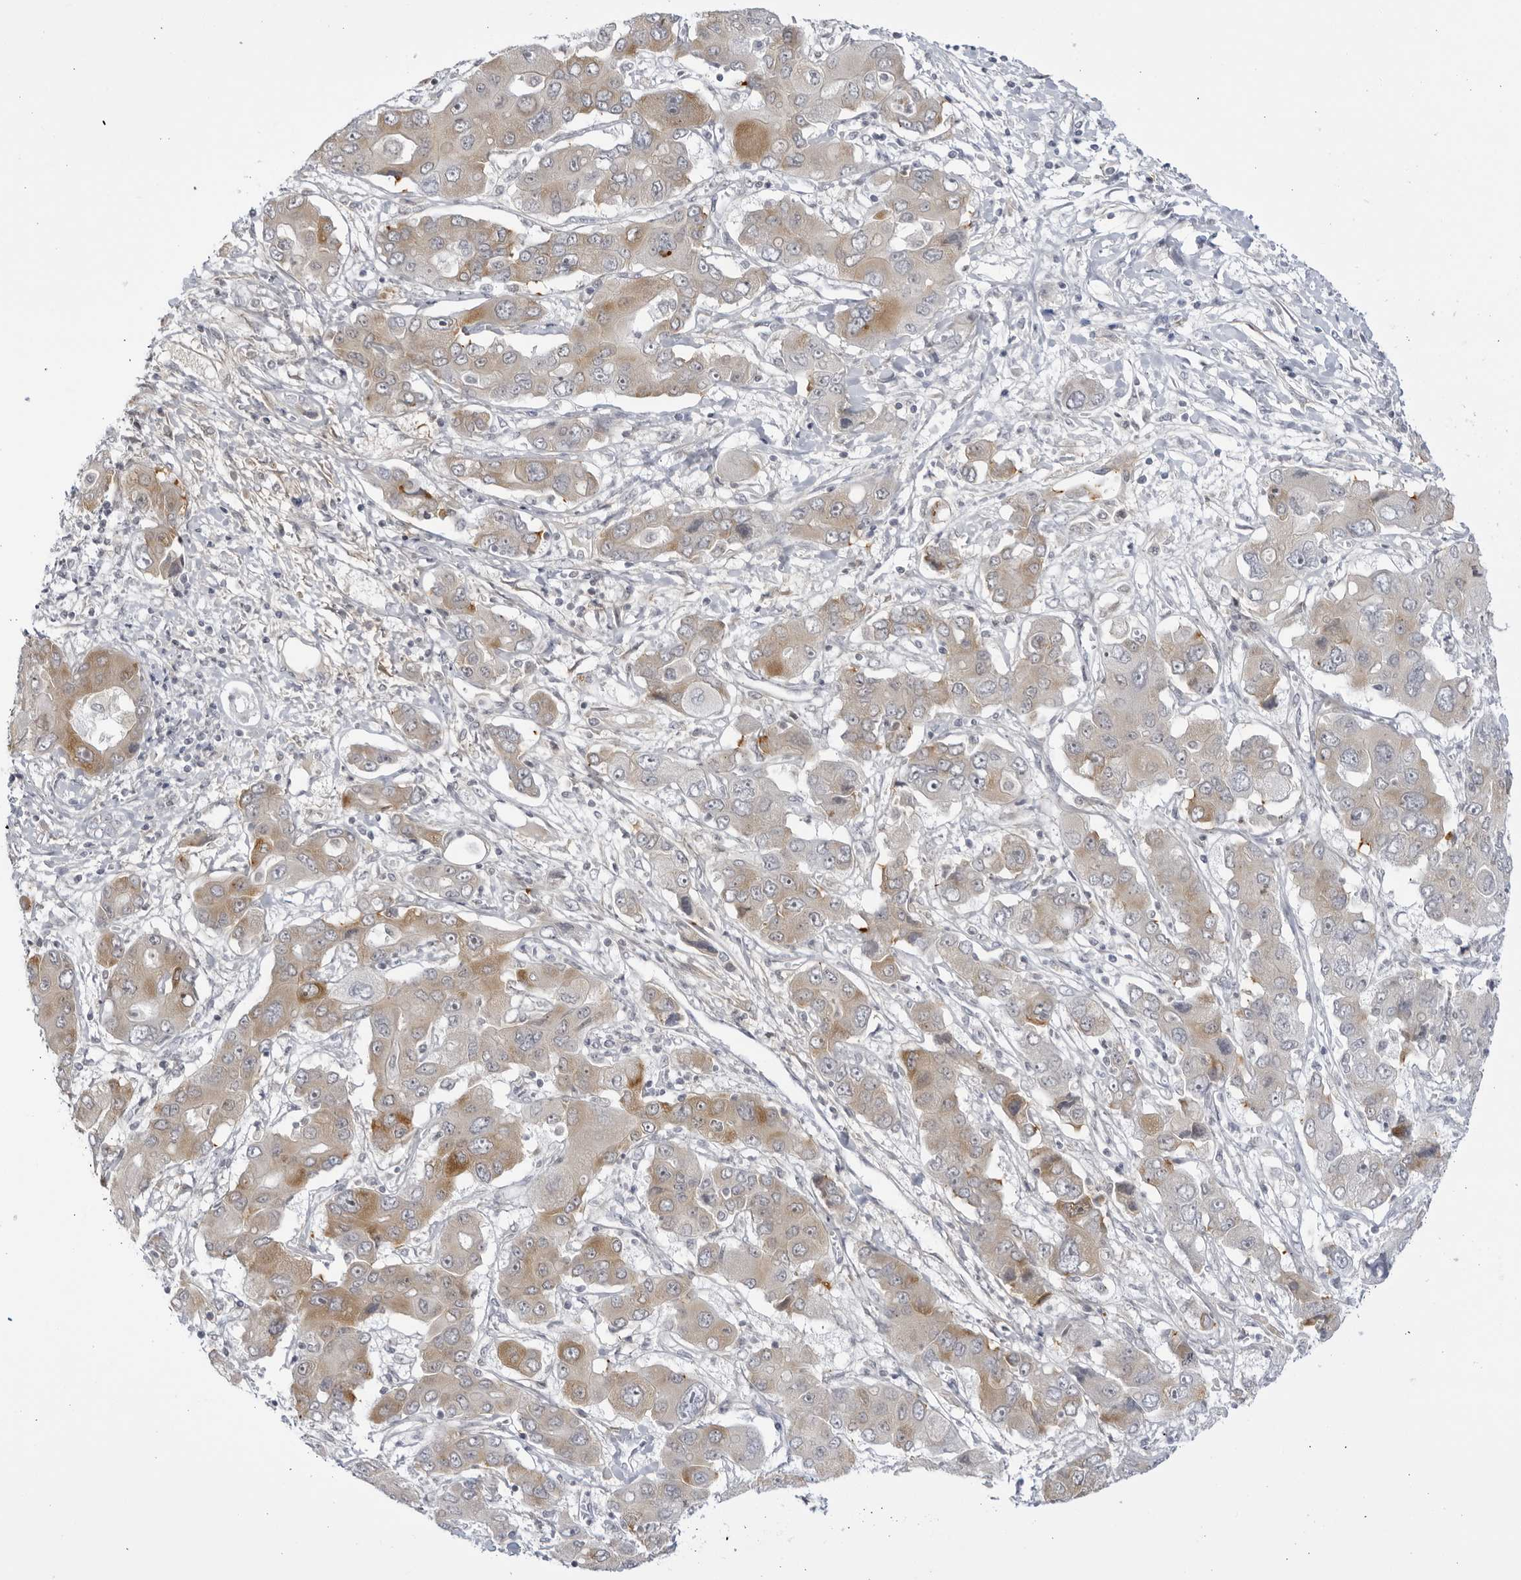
{"staining": {"intensity": "moderate", "quantity": "25%-75%", "location": "cytoplasmic/membranous"}, "tissue": "liver cancer", "cell_type": "Tumor cells", "image_type": "cancer", "snomed": [{"axis": "morphology", "description": "Cholangiocarcinoma"}, {"axis": "topography", "description": "Liver"}], "caption": "A brown stain highlights moderate cytoplasmic/membranous positivity of a protein in human liver cancer tumor cells.", "gene": "CNBD1", "patient": {"sex": "male", "age": 67}}